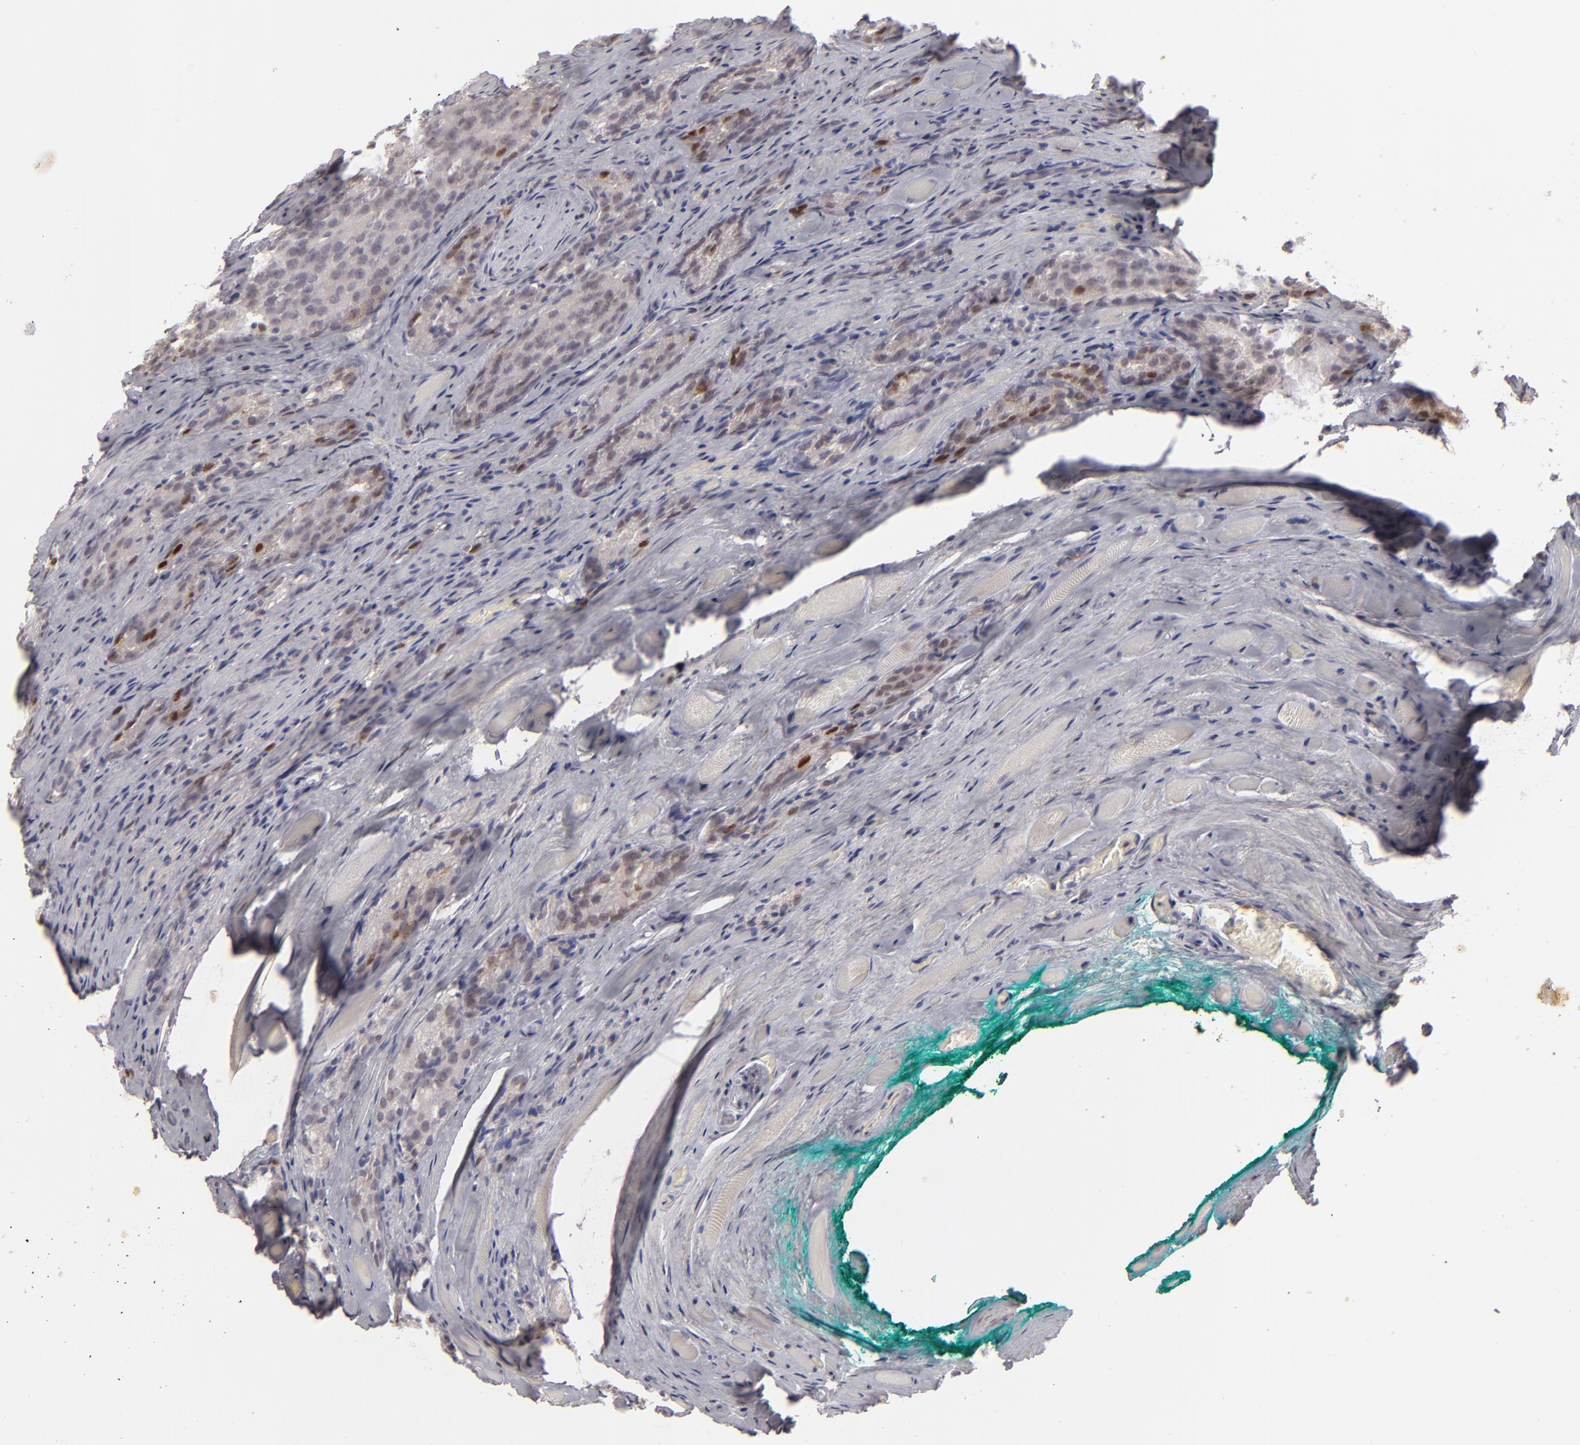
{"staining": {"intensity": "strong", "quantity": "<25%", "location": "nuclear"}, "tissue": "prostate cancer", "cell_type": "Tumor cells", "image_type": "cancer", "snomed": [{"axis": "morphology", "description": "Adenocarcinoma, Medium grade"}, {"axis": "topography", "description": "Prostate"}], "caption": "Immunohistochemistry (IHC) histopathology image of neoplastic tissue: human prostate cancer (medium-grade adenocarcinoma) stained using immunohistochemistry (IHC) displays medium levels of strong protein expression localized specifically in the nuclear of tumor cells, appearing as a nuclear brown color.", "gene": "FEN1", "patient": {"sex": "male", "age": 60}}